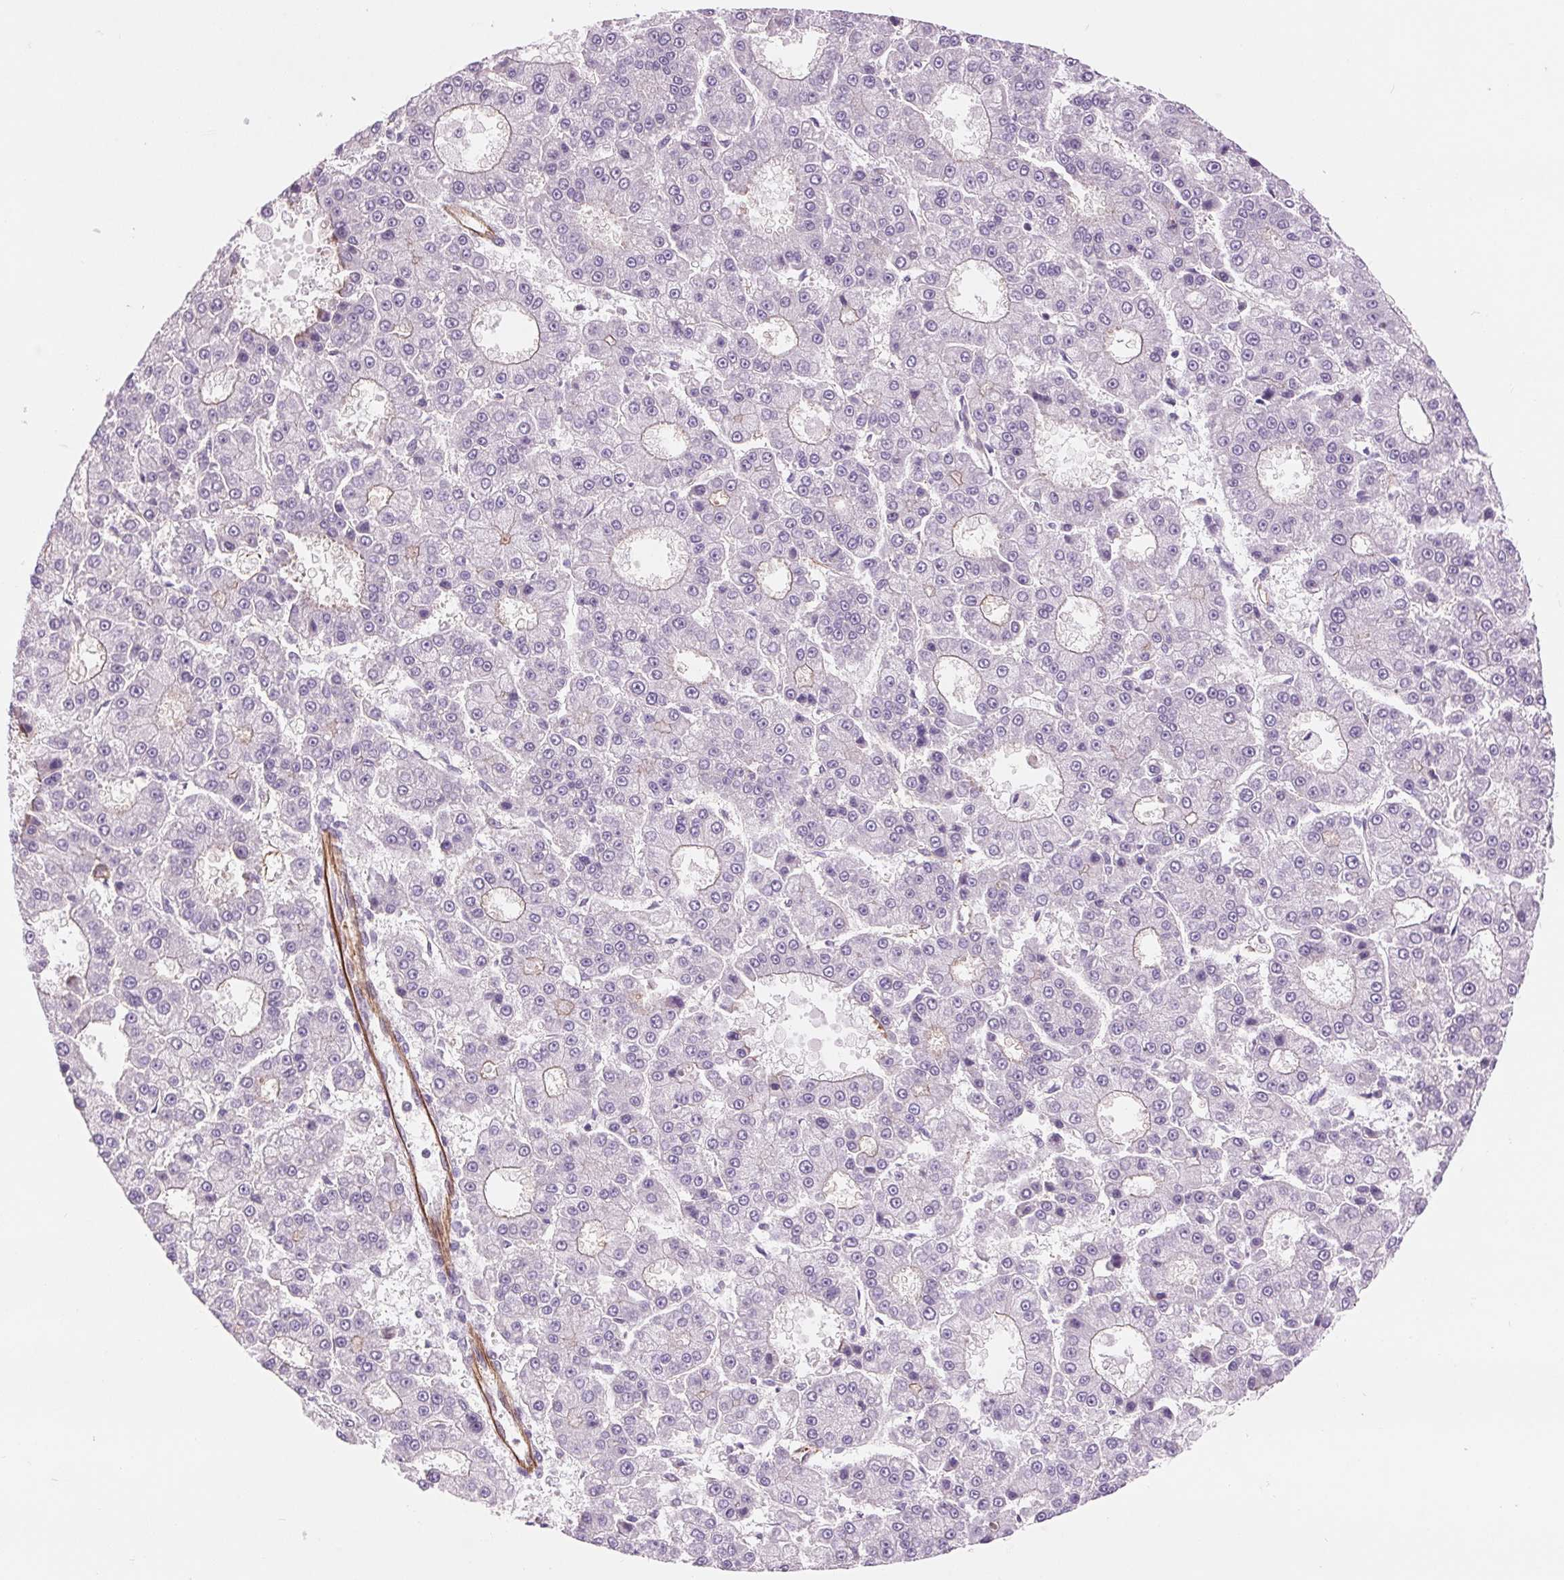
{"staining": {"intensity": "negative", "quantity": "none", "location": "none"}, "tissue": "liver cancer", "cell_type": "Tumor cells", "image_type": "cancer", "snomed": [{"axis": "morphology", "description": "Carcinoma, Hepatocellular, NOS"}, {"axis": "topography", "description": "Liver"}], "caption": "High magnification brightfield microscopy of liver cancer (hepatocellular carcinoma) stained with DAB (brown) and counterstained with hematoxylin (blue): tumor cells show no significant positivity. The staining was performed using DAB to visualize the protein expression in brown, while the nuclei were stained in blue with hematoxylin (Magnification: 20x).", "gene": "DIXDC1", "patient": {"sex": "male", "age": 70}}